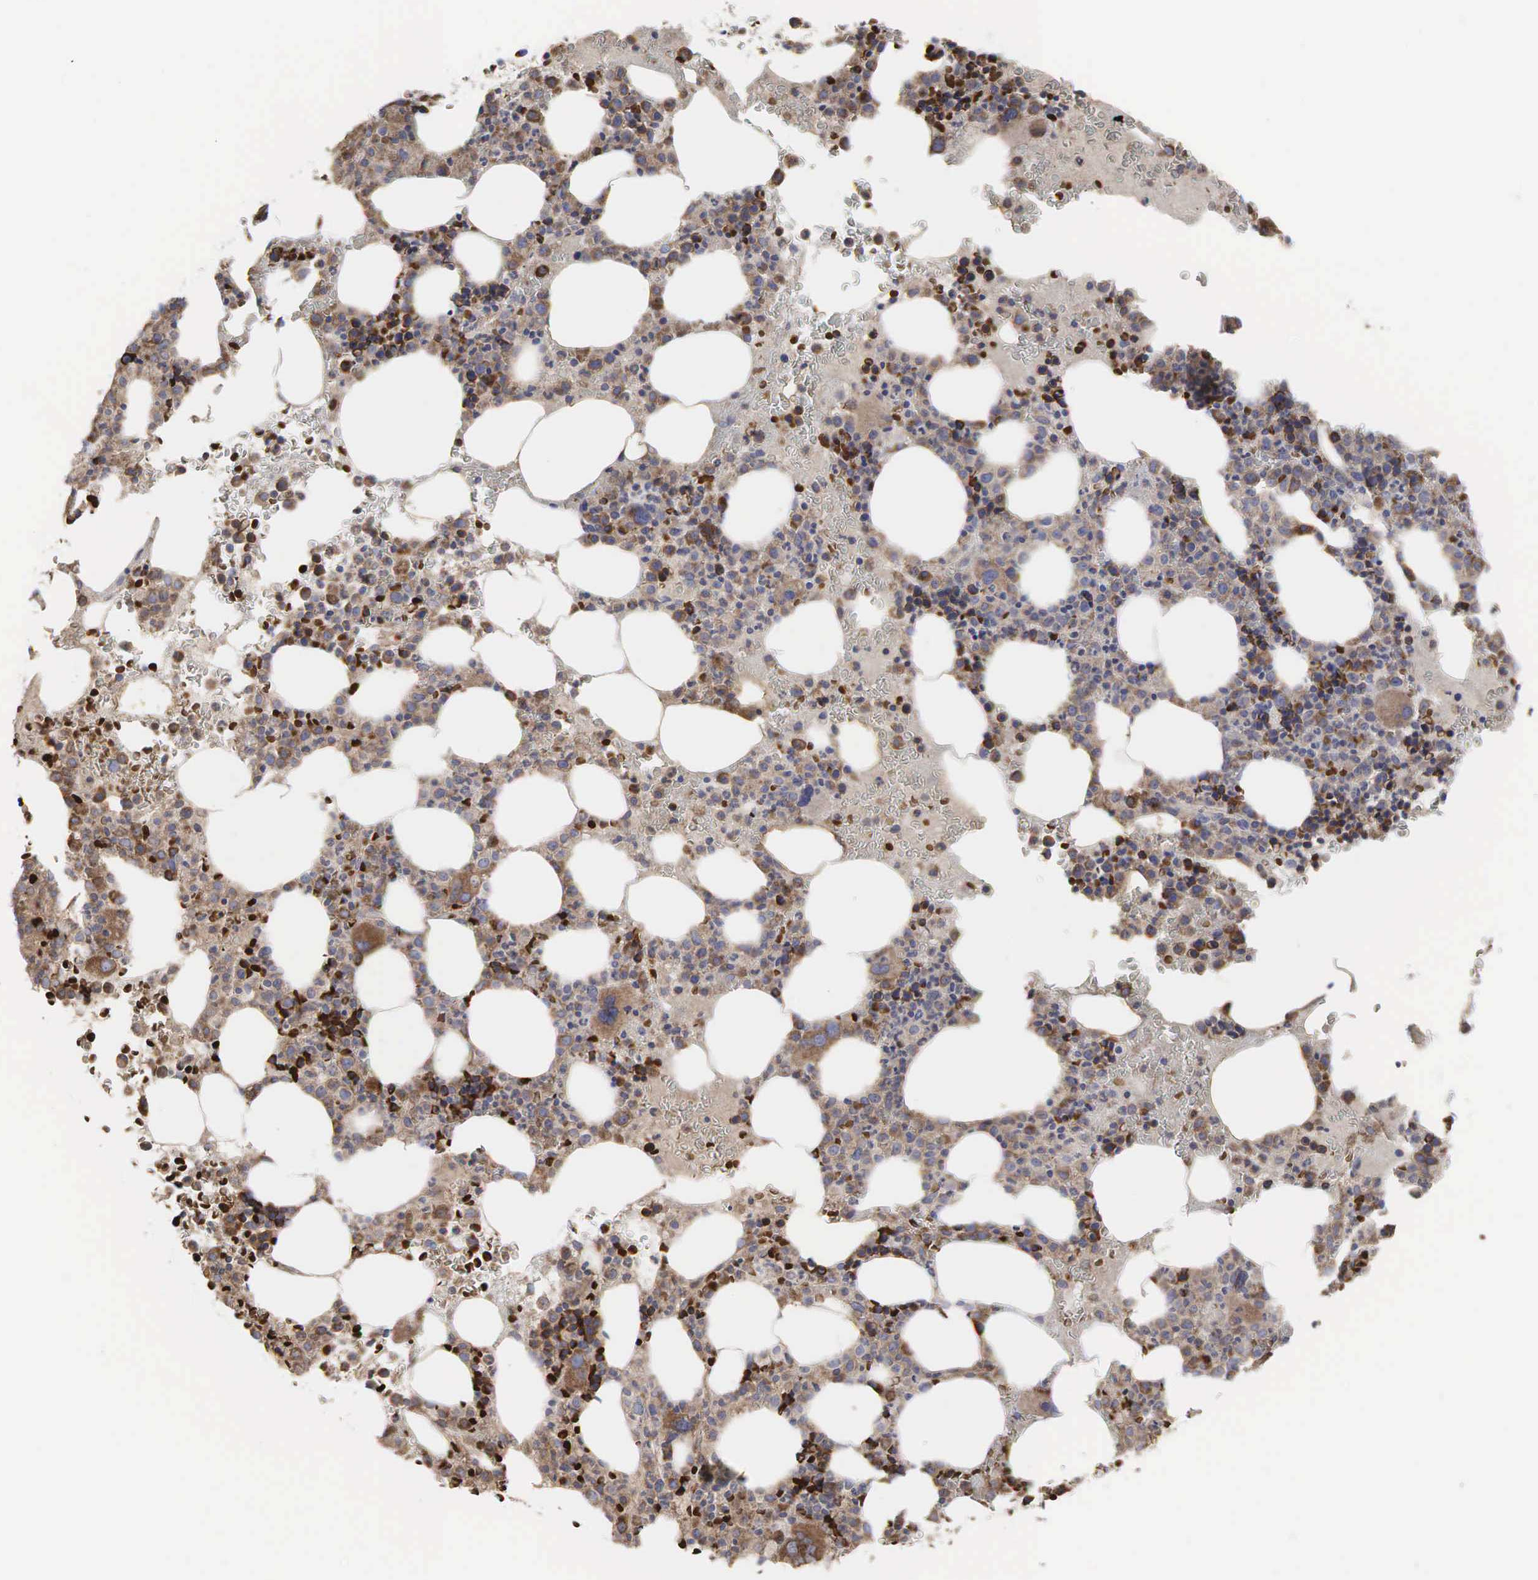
{"staining": {"intensity": "moderate", "quantity": "25%-75%", "location": "cytoplasmic/membranous"}, "tissue": "bone marrow", "cell_type": "Hematopoietic cells", "image_type": "normal", "snomed": [{"axis": "morphology", "description": "Normal tissue, NOS"}, {"axis": "topography", "description": "Bone marrow"}], "caption": "A histopathology image of bone marrow stained for a protein displays moderate cytoplasmic/membranous brown staining in hematopoietic cells. The staining is performed using DAB brown chromogen to label protein expression. The nuclei are counter-stained blue using hematoxylin.", "gene": "PABPC5", "patient": {"sex": "female", "age": 88}}